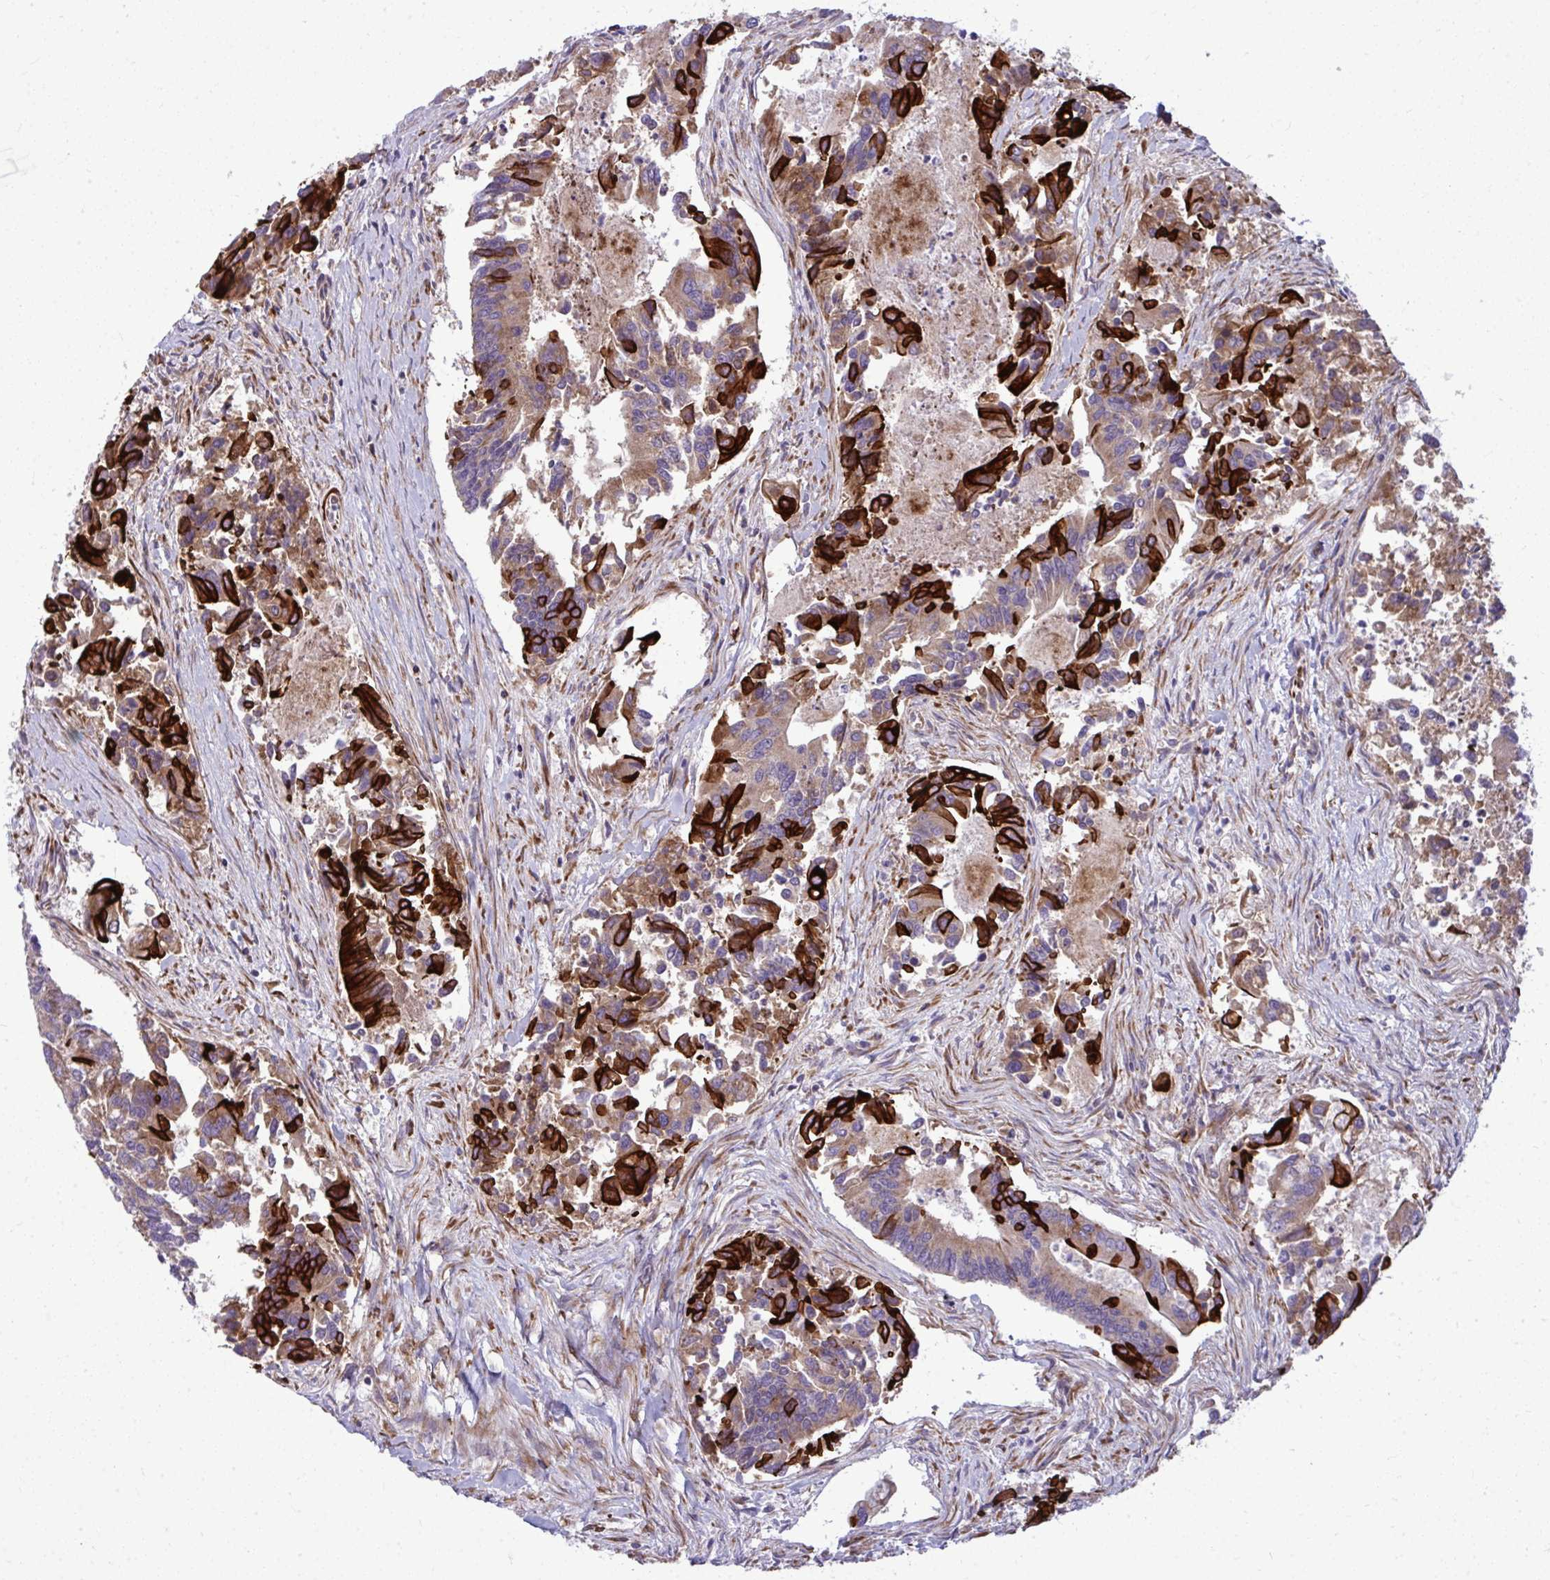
{"staining": {"intensity": "strong", "quantity": "25%-75%", "location": "cytoplasmic/membranous"}, "tissue": "colorectal cancer", "cell_type": "Tumor cells", "image_type": "cancer", "snomed": [{"axis": "morphology", "description": "Adenocarcinoma, NOS"}, {"axis": "topography", "description": "Colon"}], "caption": "Strong cytoplasmic/membranous staining for a protein is appreciated in about 25%-75% of tumor cells of adenocarcinoma (colorectal) using IHC.", "gene": "GFPT2", "patient": {"sex": "female", "age": 67}}